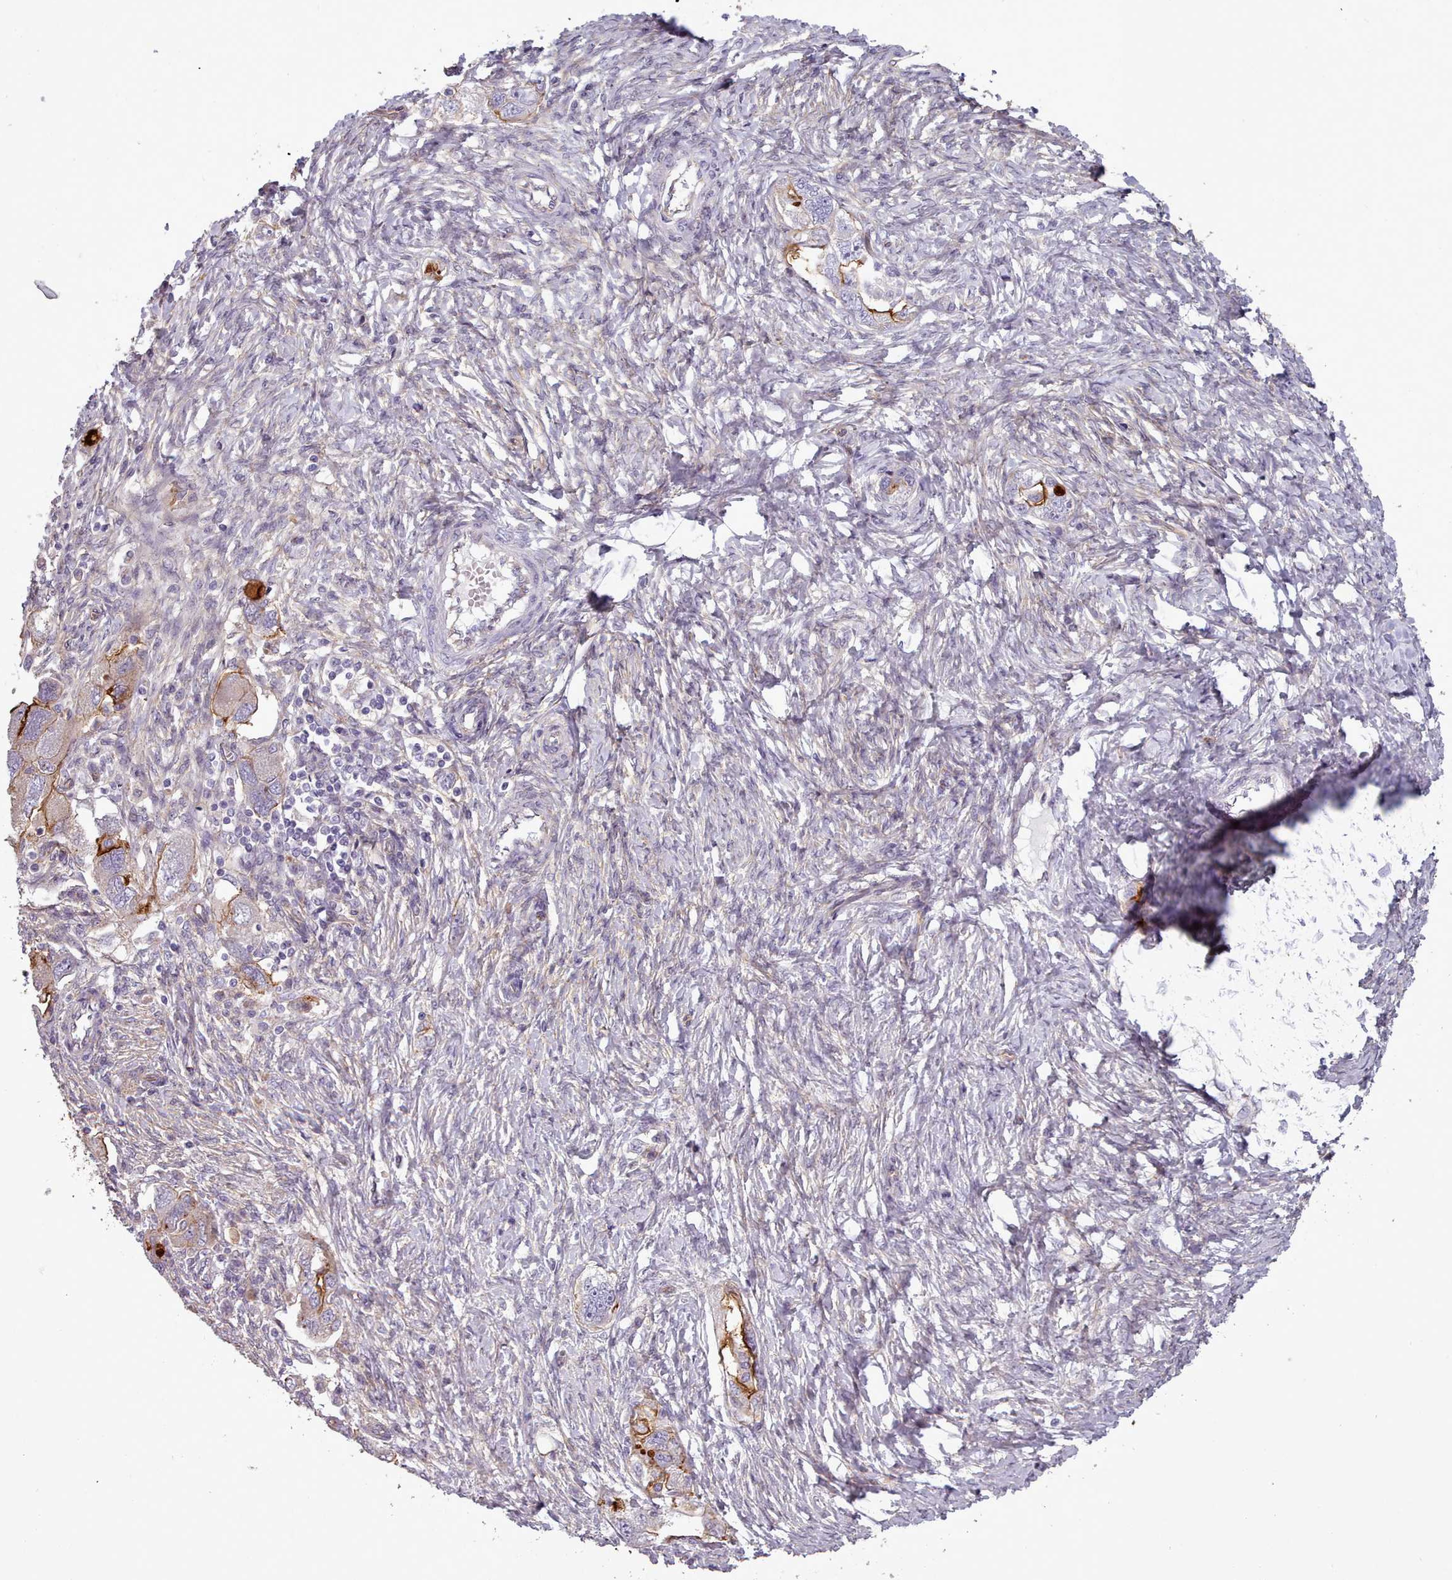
{"staining": {"intensity": "moderate", "quantity": "<25%", "location": "cytoplasmic/membranous"}, "tissue": "ovarian cancer", "cell_type": "Tumor cells", "image_type": "cancer", "snomed": [{"axis": "morphology", "description": "Carcinoma, NOS"}, {"axis": "morphology", "description": "Cystadenocarcinoma, serous, NOS"}, {"axis": "topography", "description": "Ovary"}], "caption": "Moderate cytoplasmic/membranous expression is identified in approximately <25% of tumor cells in ovarian serous cystadenocarcinoma. The staining is performed using DAB brown chromogen to label protein expression. The nuclei are counter-stained blue using hematoxylin.", "gene": "PLD4", "patient": {"sex": "female", "age": 69}}